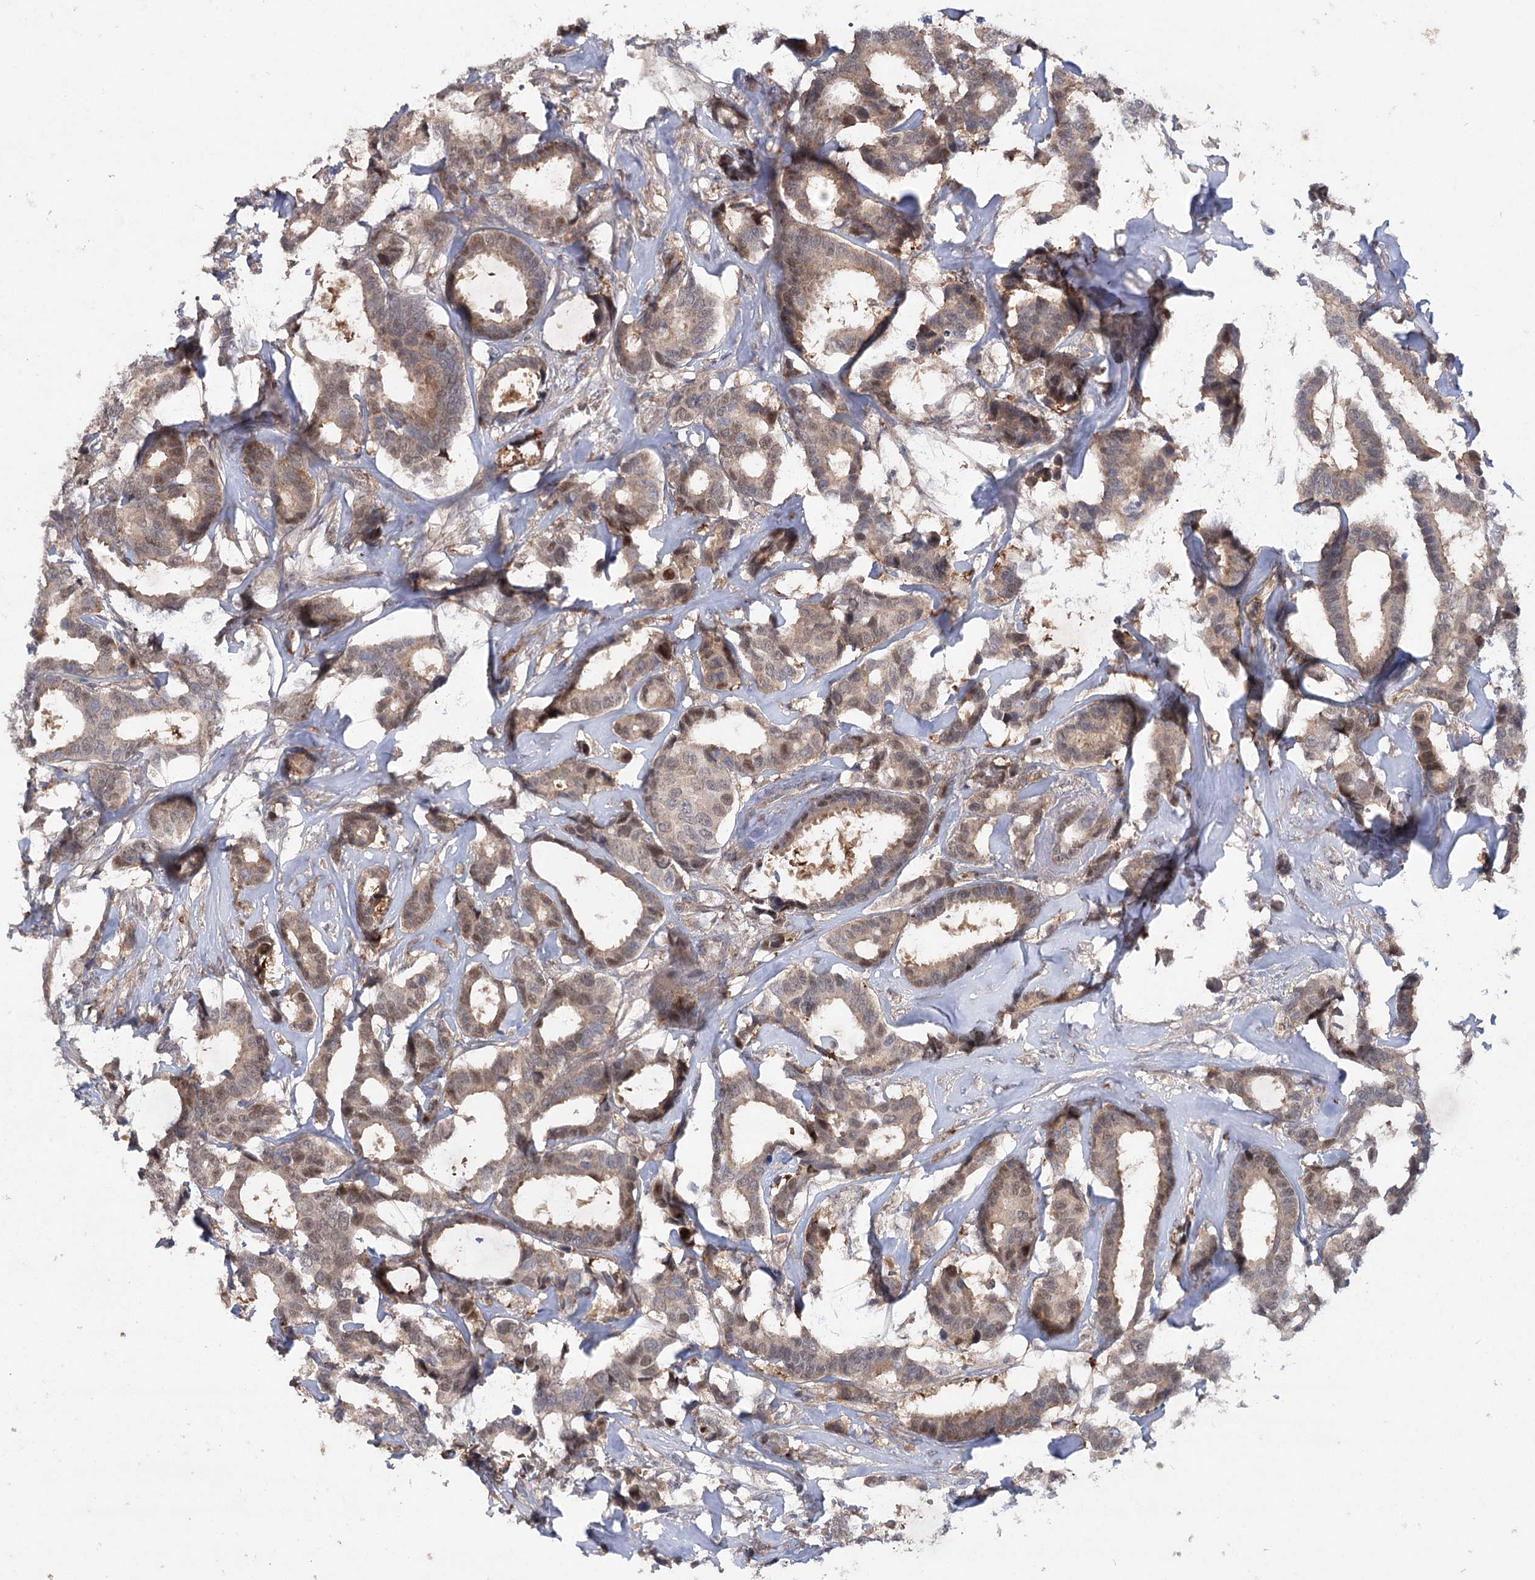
{"staining": {"intensity": "weak", "quantity": ">75%", "location": "cytoplasmic/membranous,nuclear"}, "tissue": "breast cancer", "cell_type": "Tumor cells", "image_type": "cancer", "snomed": [{"axis": "morphology", "description": "Duct carcinoma"}, {"axis": "topography", "description": "Breast"}], "caption": "Human invasive ductal carcinoma (breast) stained for a protein (brown) exhibits weak cytoplasmic/membranous and nuclear positive staining in about >75% of tumor cells.", "gene": "MAP3K13", "patient": {"sex": "female", "age": 87}}